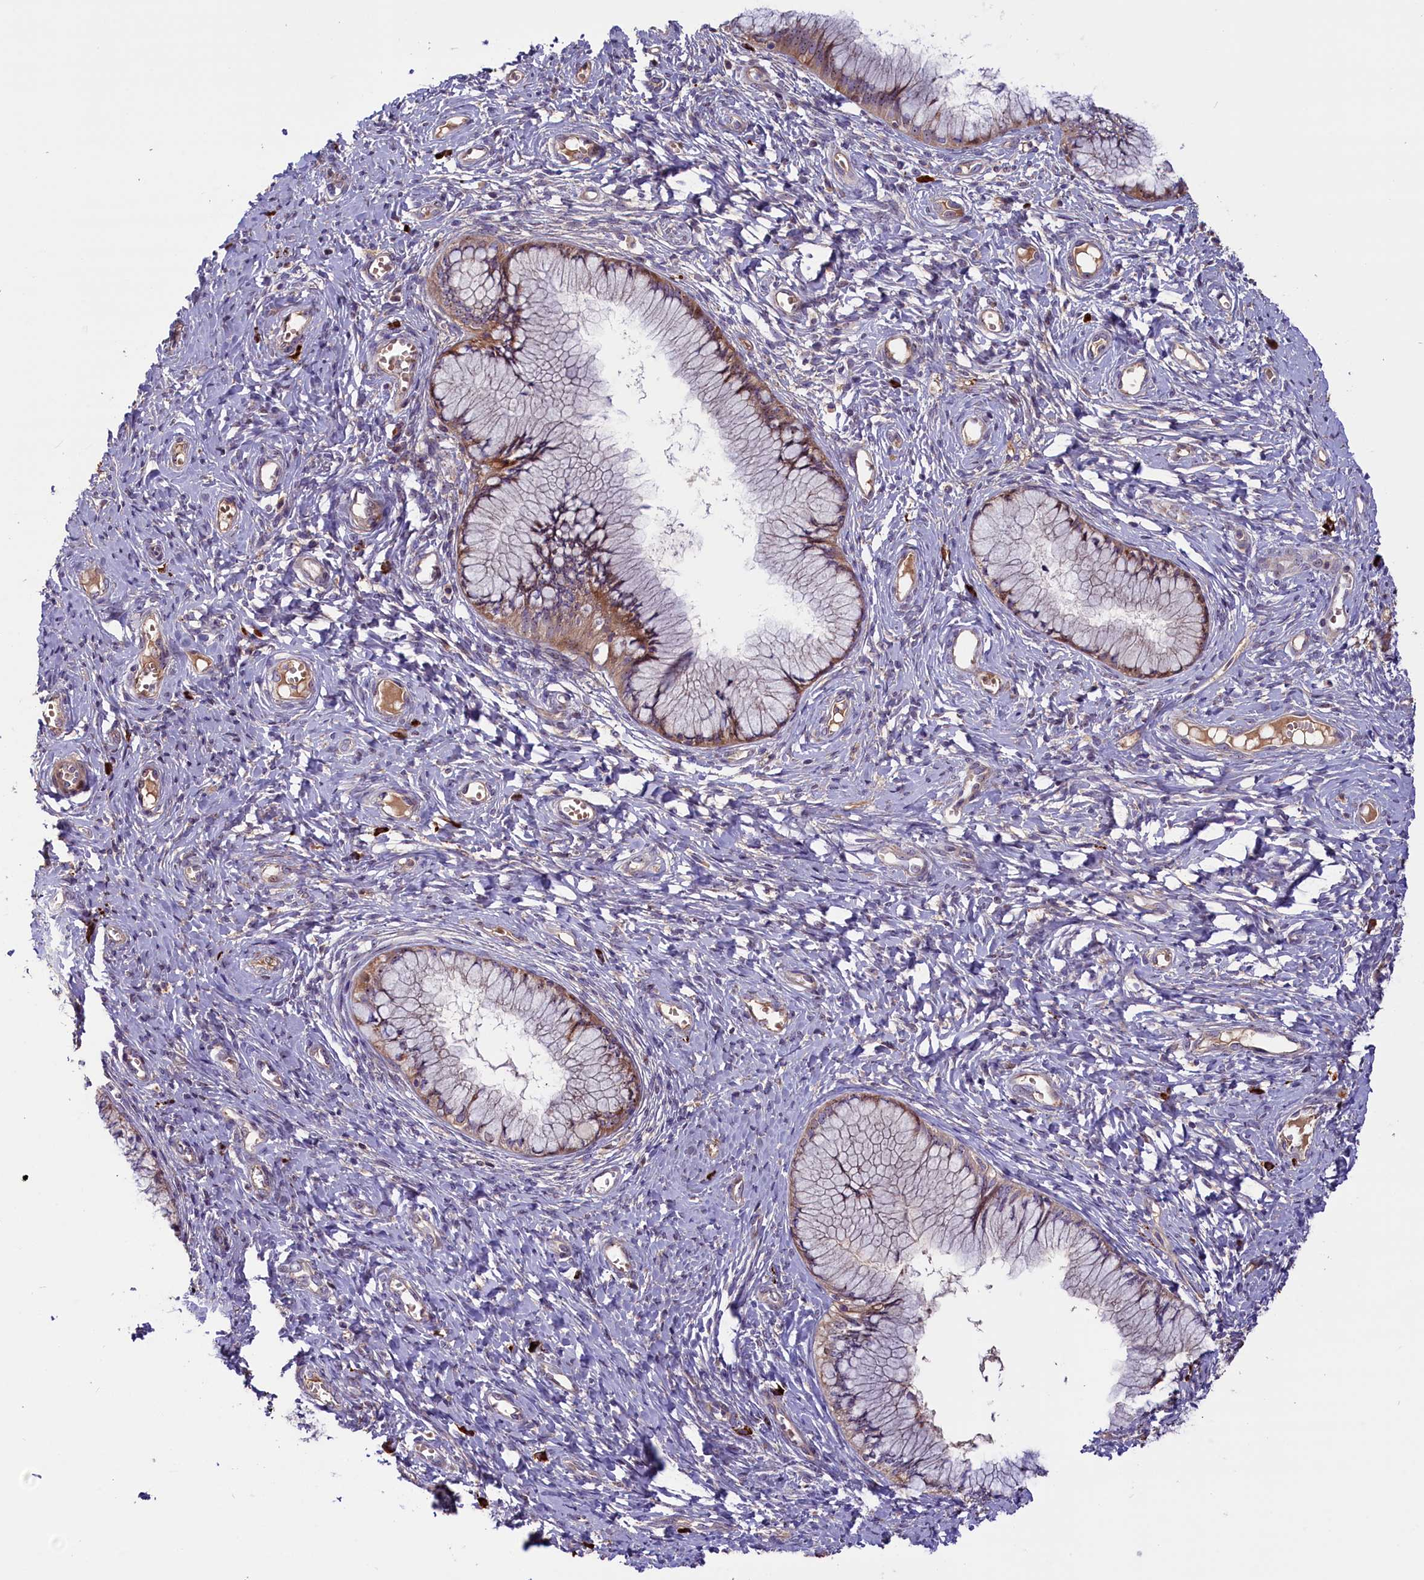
{"staining": {"intensity": "weak", "quantity": "25%-75%", "location": "cytoplasmic/membranous"}, "tissue": "cervix", "cell_type": "Glandular cells", "image_type": "normal", "snomed": [{"axis": "morphology", "description": "Normal tissue, NOS"}, {"axis": "topography", "description": "Cervix"}], "caption": "Glandular cells display weak cytoplasmic/membranous positivity in approximately 25%-75% of cells in normal cervix.", "gene": "FRY", "patient": {"sex": "female", "age": 42}}